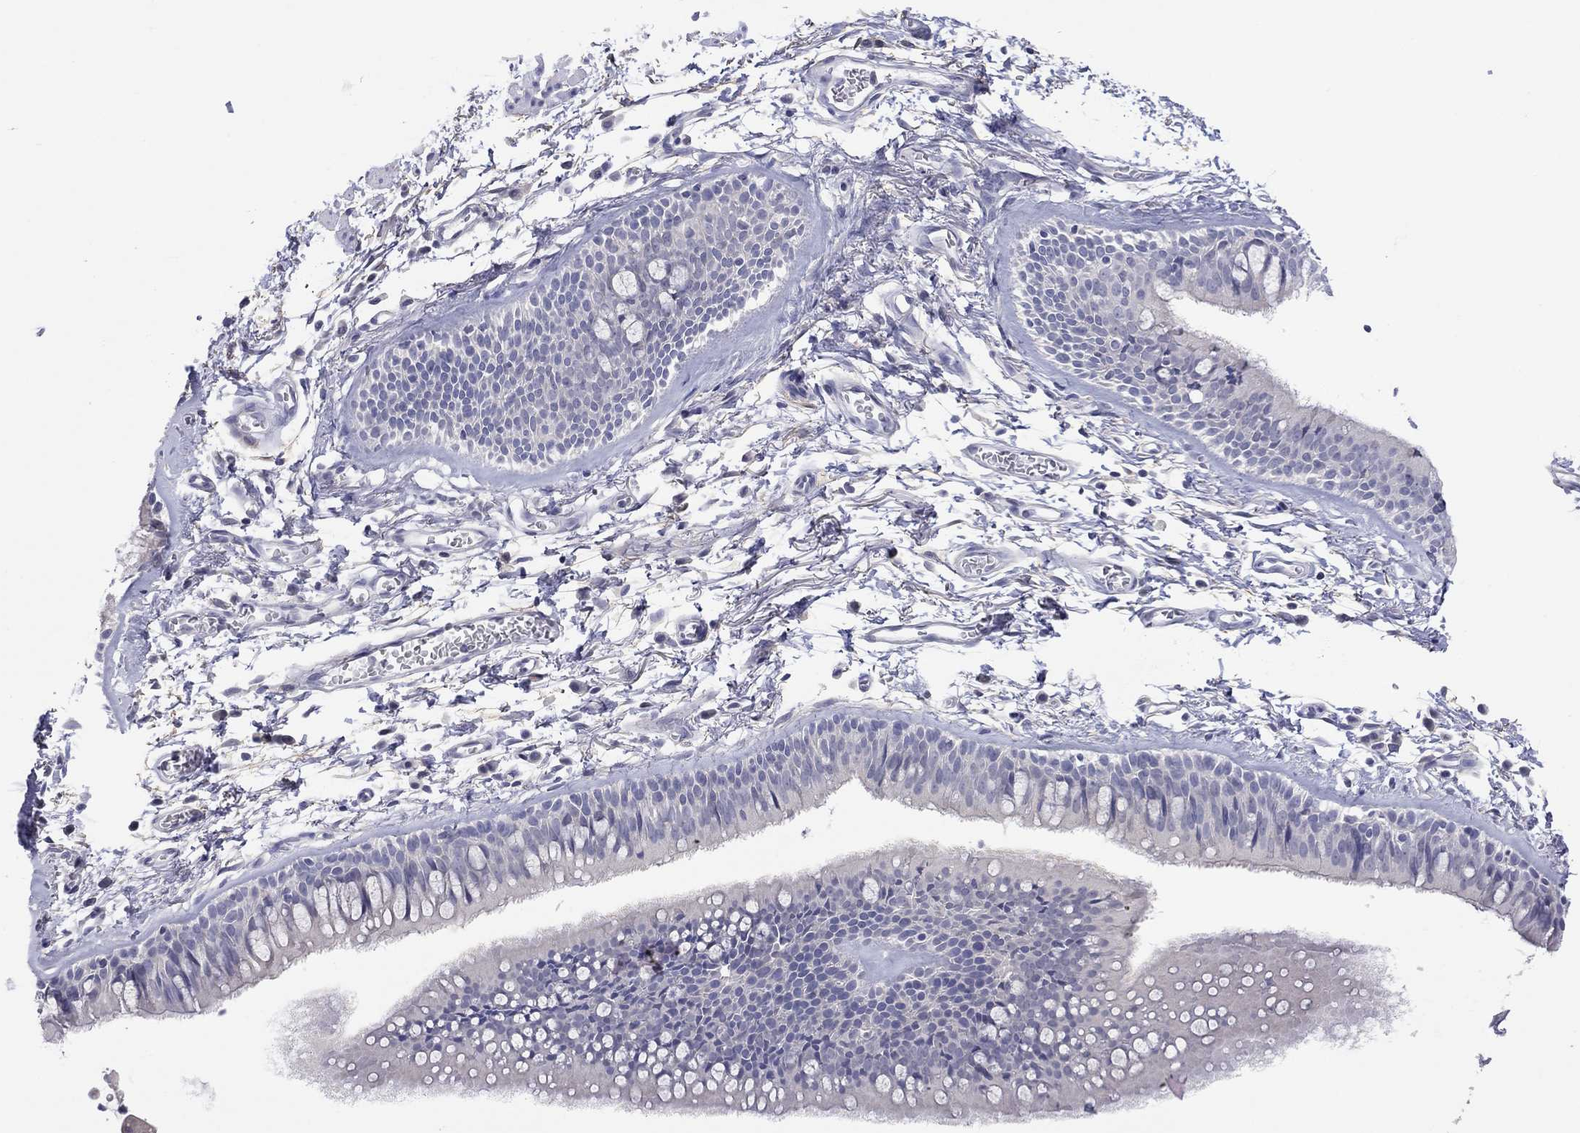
{"staining": {"intensity": "negative", "quantity": "none", "location": "none"}, "tissue": "soft tissue", "cell_type": "Chondrocytes", "image_type": "normal", "snomed": [{"axis": "morphology", "description": "Normal tissue, NOS"}, {"axis": "topography", "description": "Cartilage tissue"}, {"axis": "topography", "description": "Bronchus"}], "caption": "Soft tissue was stained to show a protein in brown. There is no significant staining in chondrocytes. (DAB immunohistochemistry visualized using brightfield microscopy, high magnification).", "gene": "CYP2B6", "patient": {"sex": "female", "age": 79}}